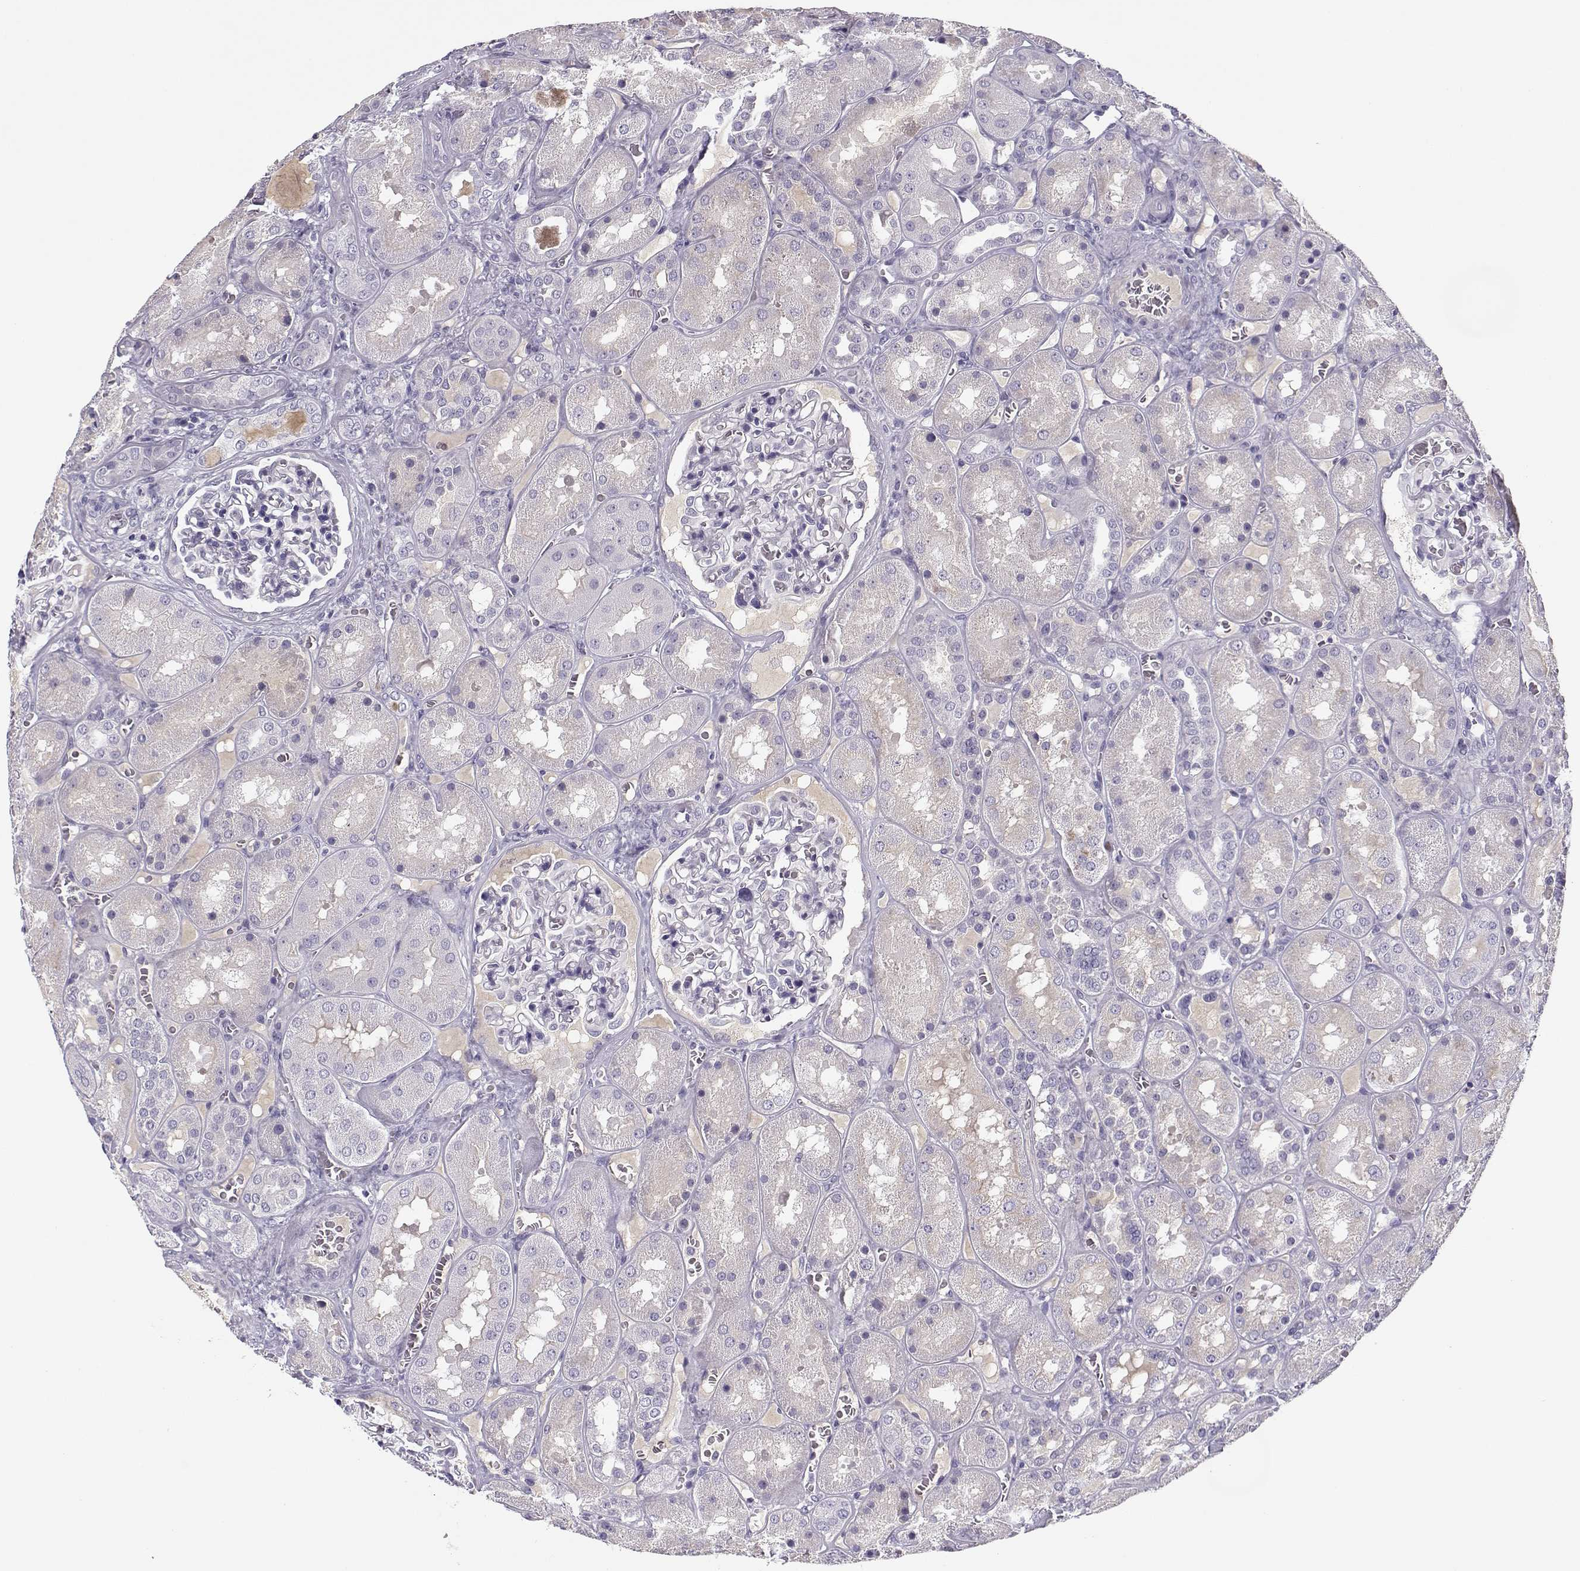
{"staining": {"intensity": "negative", "quantity": "none", "location": "none"}, "tissue": "kidney", "cell_type": "Cells in glomeruli", "image_type": "normal", "snomed": [{"axis": "morphology", "description": "Normal tissue, NOS"}, {"axis": "topography", "description": "Kidney"}], "caption": "IHC photomicrograph of unremarkable human kidney stained for a protein (brown), which shows no staining in cells in glomeruli.", "gene": "CFAP77", "patient": {"sex": "male", "age": 73}}